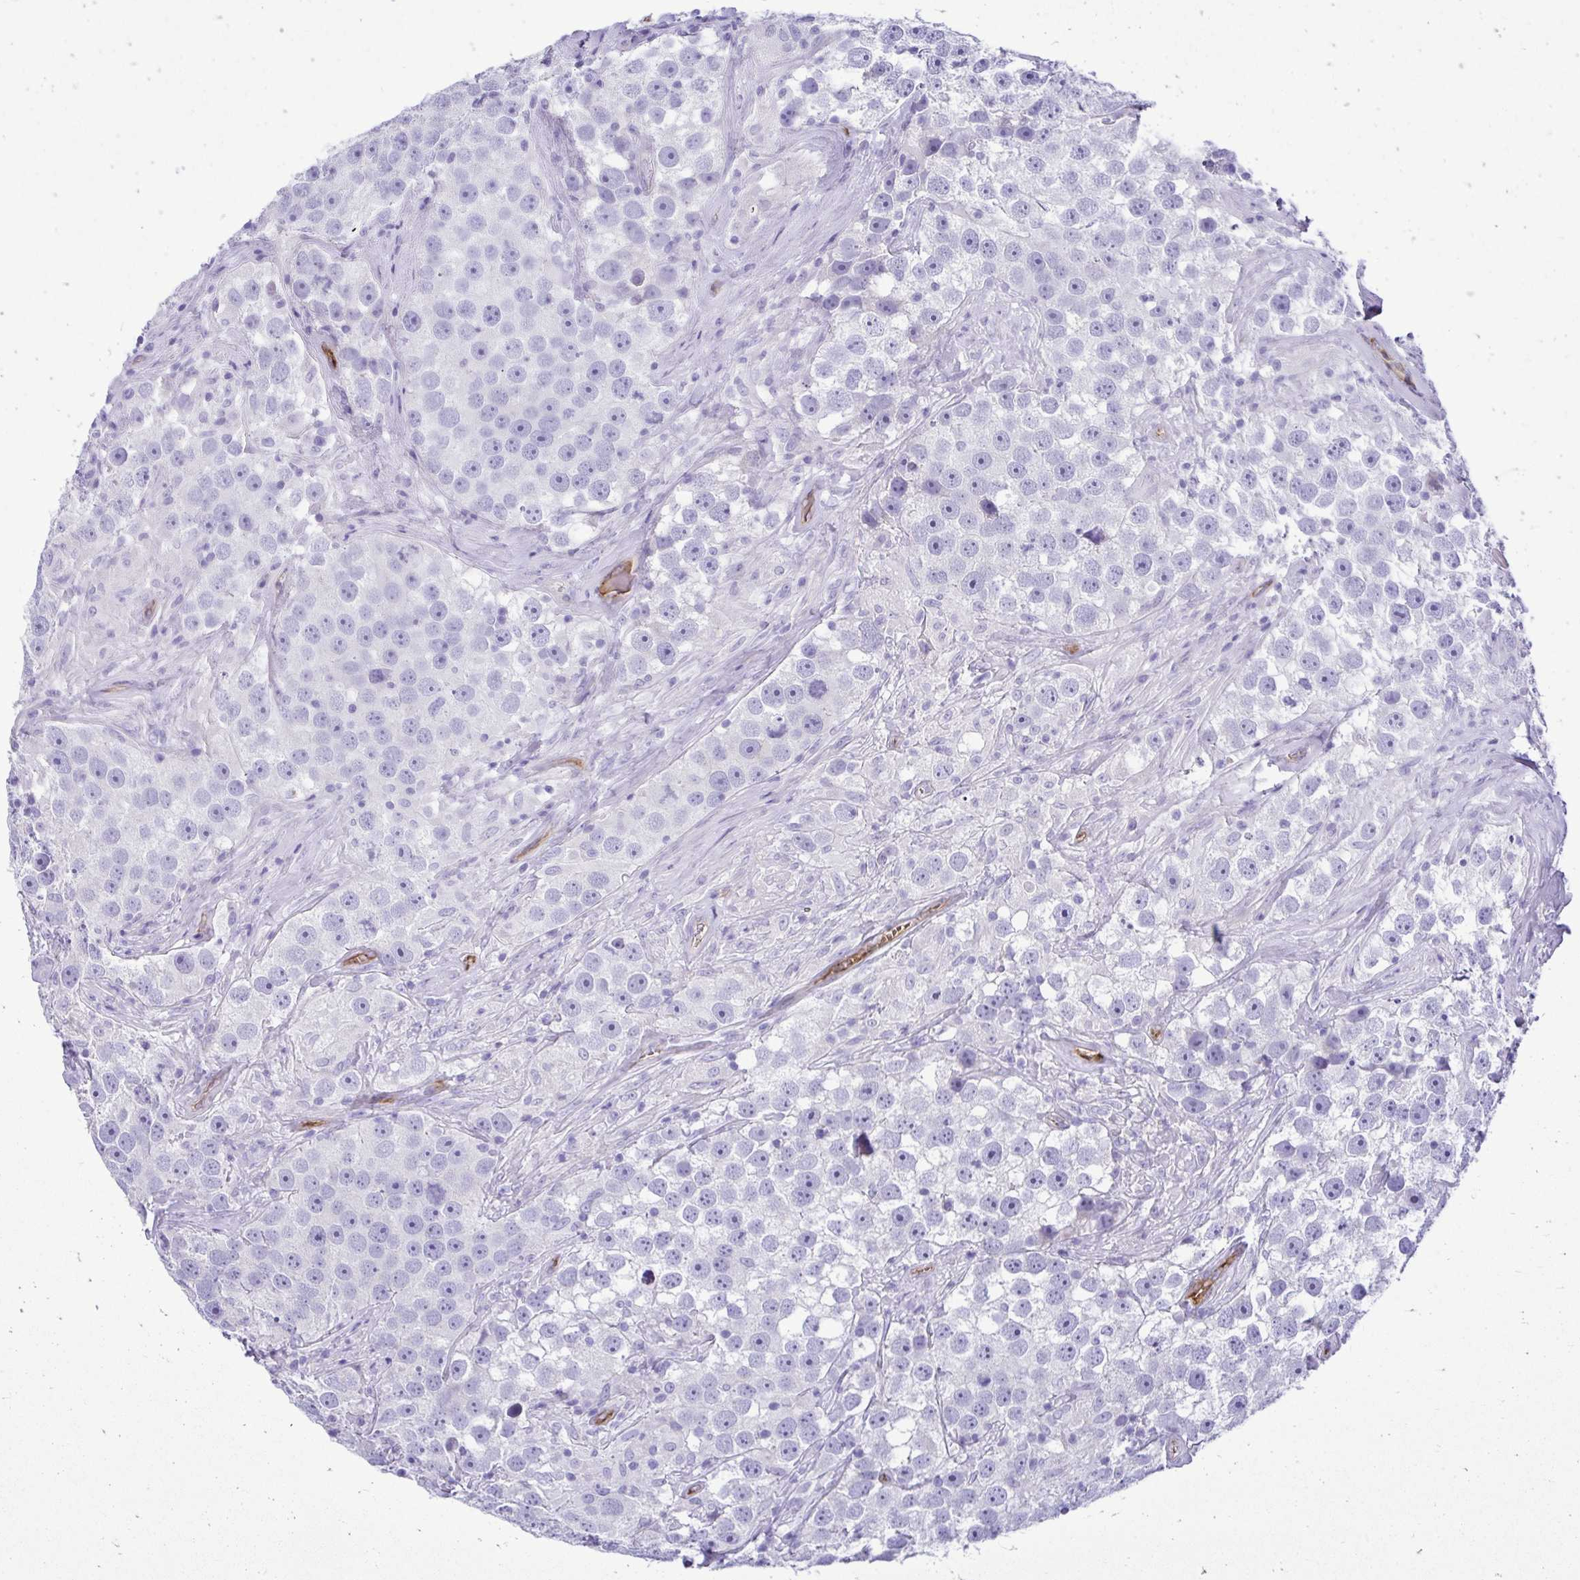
{"staining": {"intensity": "negative", "quantity": "none", "location": "none"}, "tissue": "testis cancer", "cell_type": "Tumor cells", "image_type": "cancer", "snomed": [{"axis": "morphology", "description": "Seminoma, NOS"}, {"axis": "topography", "description": "Testis"}], "caption": "An image of seminoma (testis) stained for a protein shows no brown staining in tumor cells.", "gene": "ABCG2", "patient": {"sex": "male", "age": 49}}